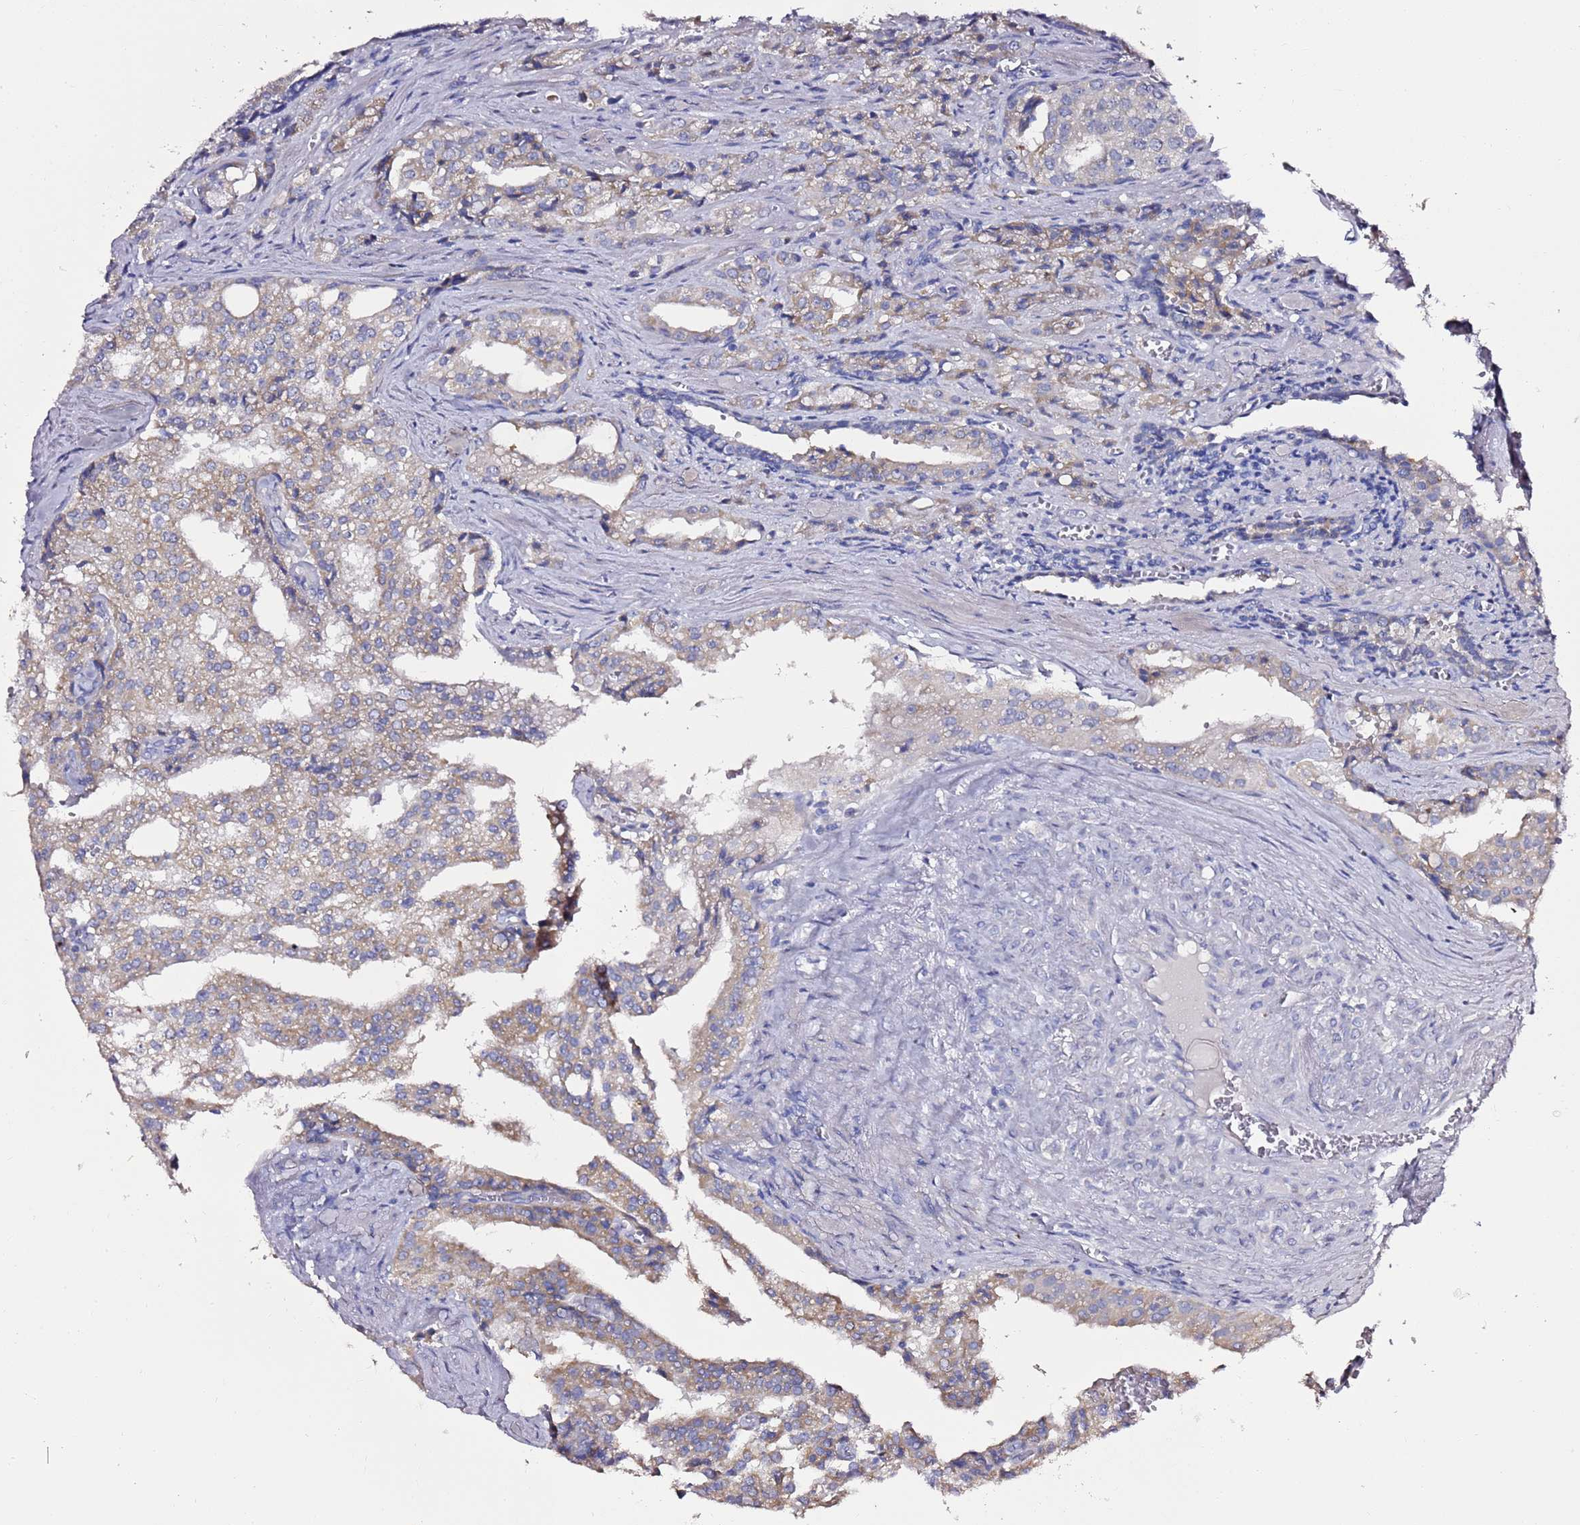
{"staining": {"intensity": "weak", "quantity": "25%-75%", "location": "cytoplasmic/membranous"}, "tissue": "prostate cancer", "cell_type": "Tumor cells", "image_type": "cancer", "snomed": [{"axis": "morphology", "description": "Adenocarcinoma, High grade"}, {"axis": "topography", "description": "Prostate"}], "caption": "Approximately 25%-75% of tumor cells in prostate cancer display weak cytoplasmic/membranous protein staining as visualized by brown immunohistochemical staining.", "gene": "MYBPC3", "patient": {"sex": "male", "age": 68}}